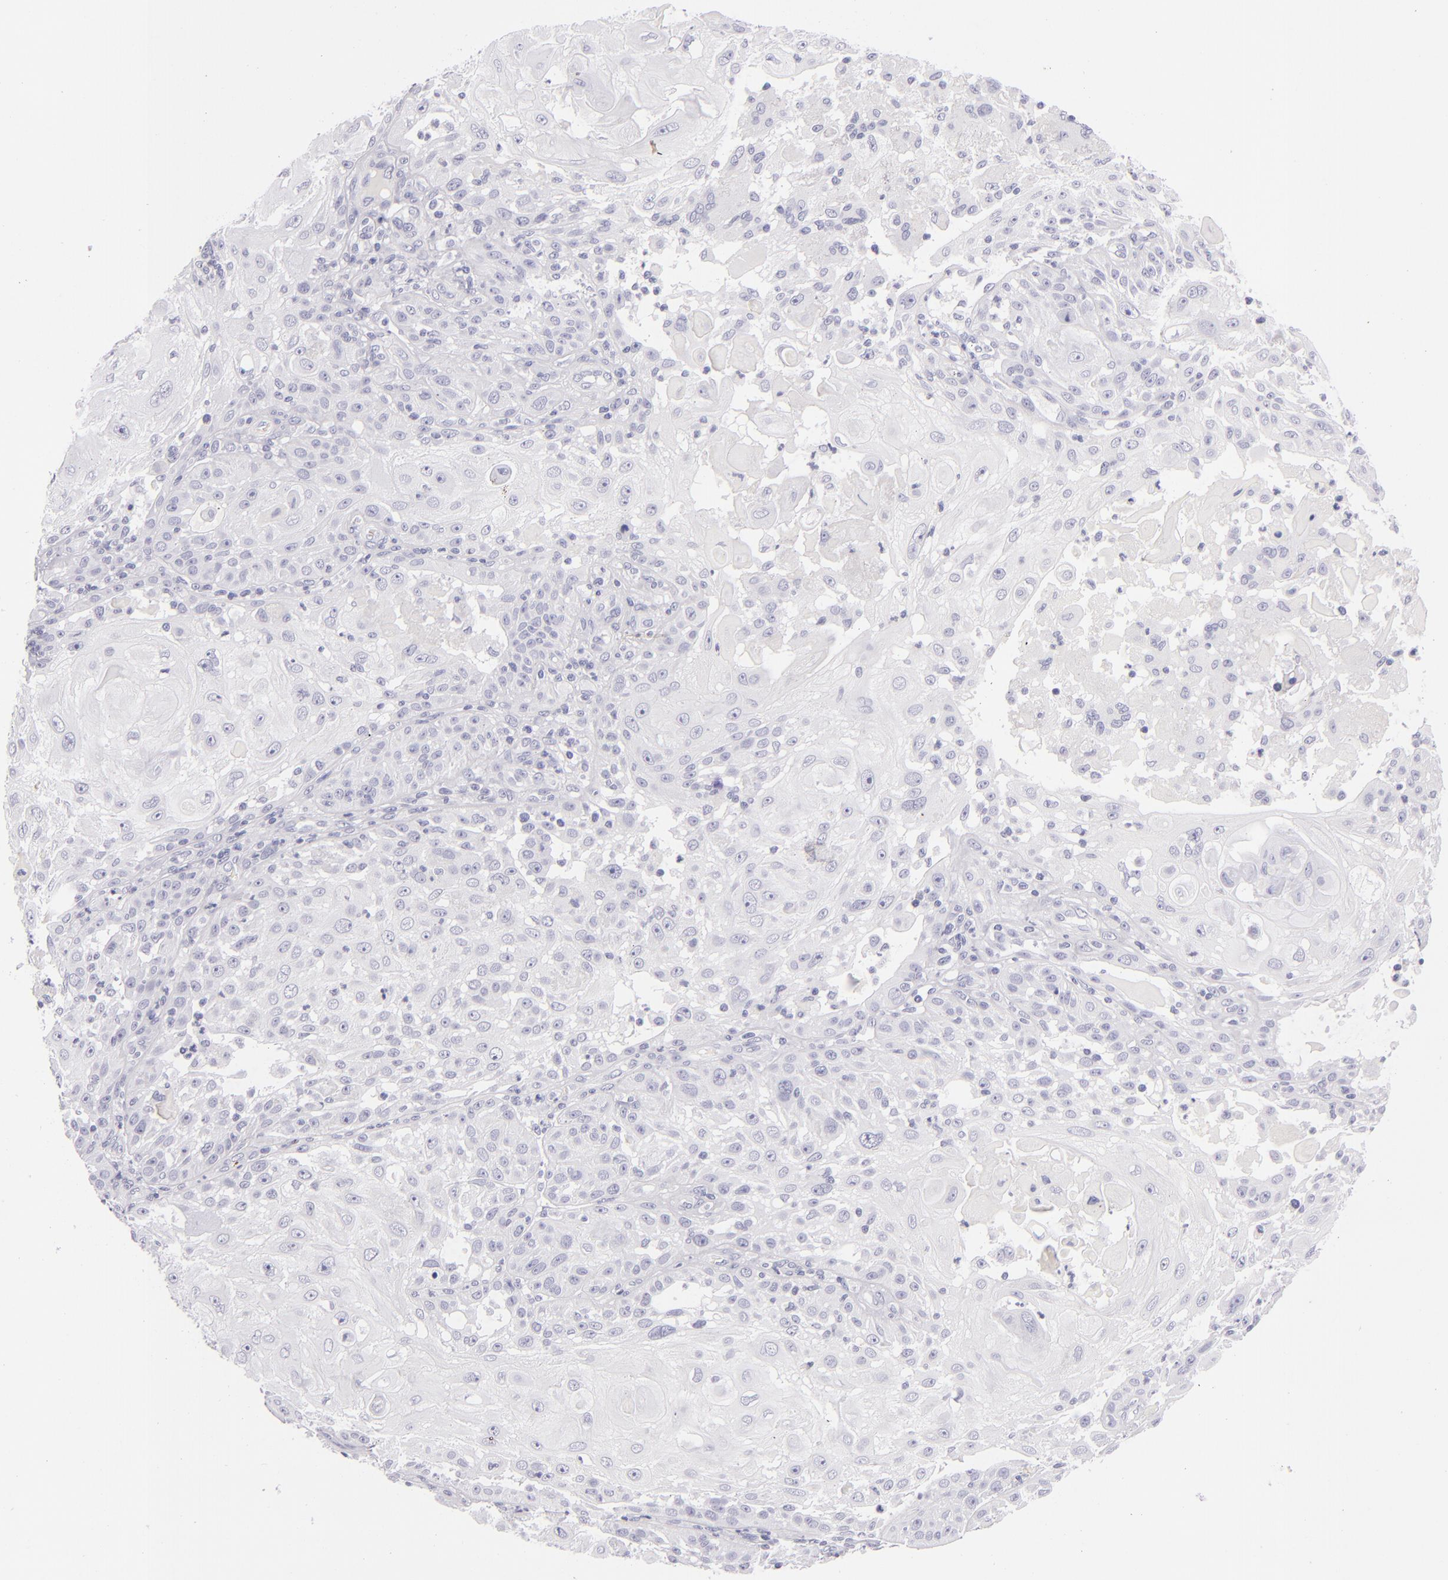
{"staining": {"intensity": "negative", "quantity": "none", "location": "none"}, "tissue": "skin cancer", "cell_type": "Tumor cells", "image_type": "cancer", "snomed": [{"axis": "morphology", "description": "Squamous cell carcinoma, NOS"}, {"axis": "topography", "description": "Skin"}], "caption": "DAB (3,3'-diaminobenzidine) immunohistochemical staining of human squamous cell carcinoma (skin) demonstrates no significant positivity in tumor cells. Brightfield microscopy of immunohistochemistry stained with DAB (brown) and hematoxylin (blue), captured at high magnification.", "gene": "GP1BA", "patient": {"sex": "female", "age": 89}}